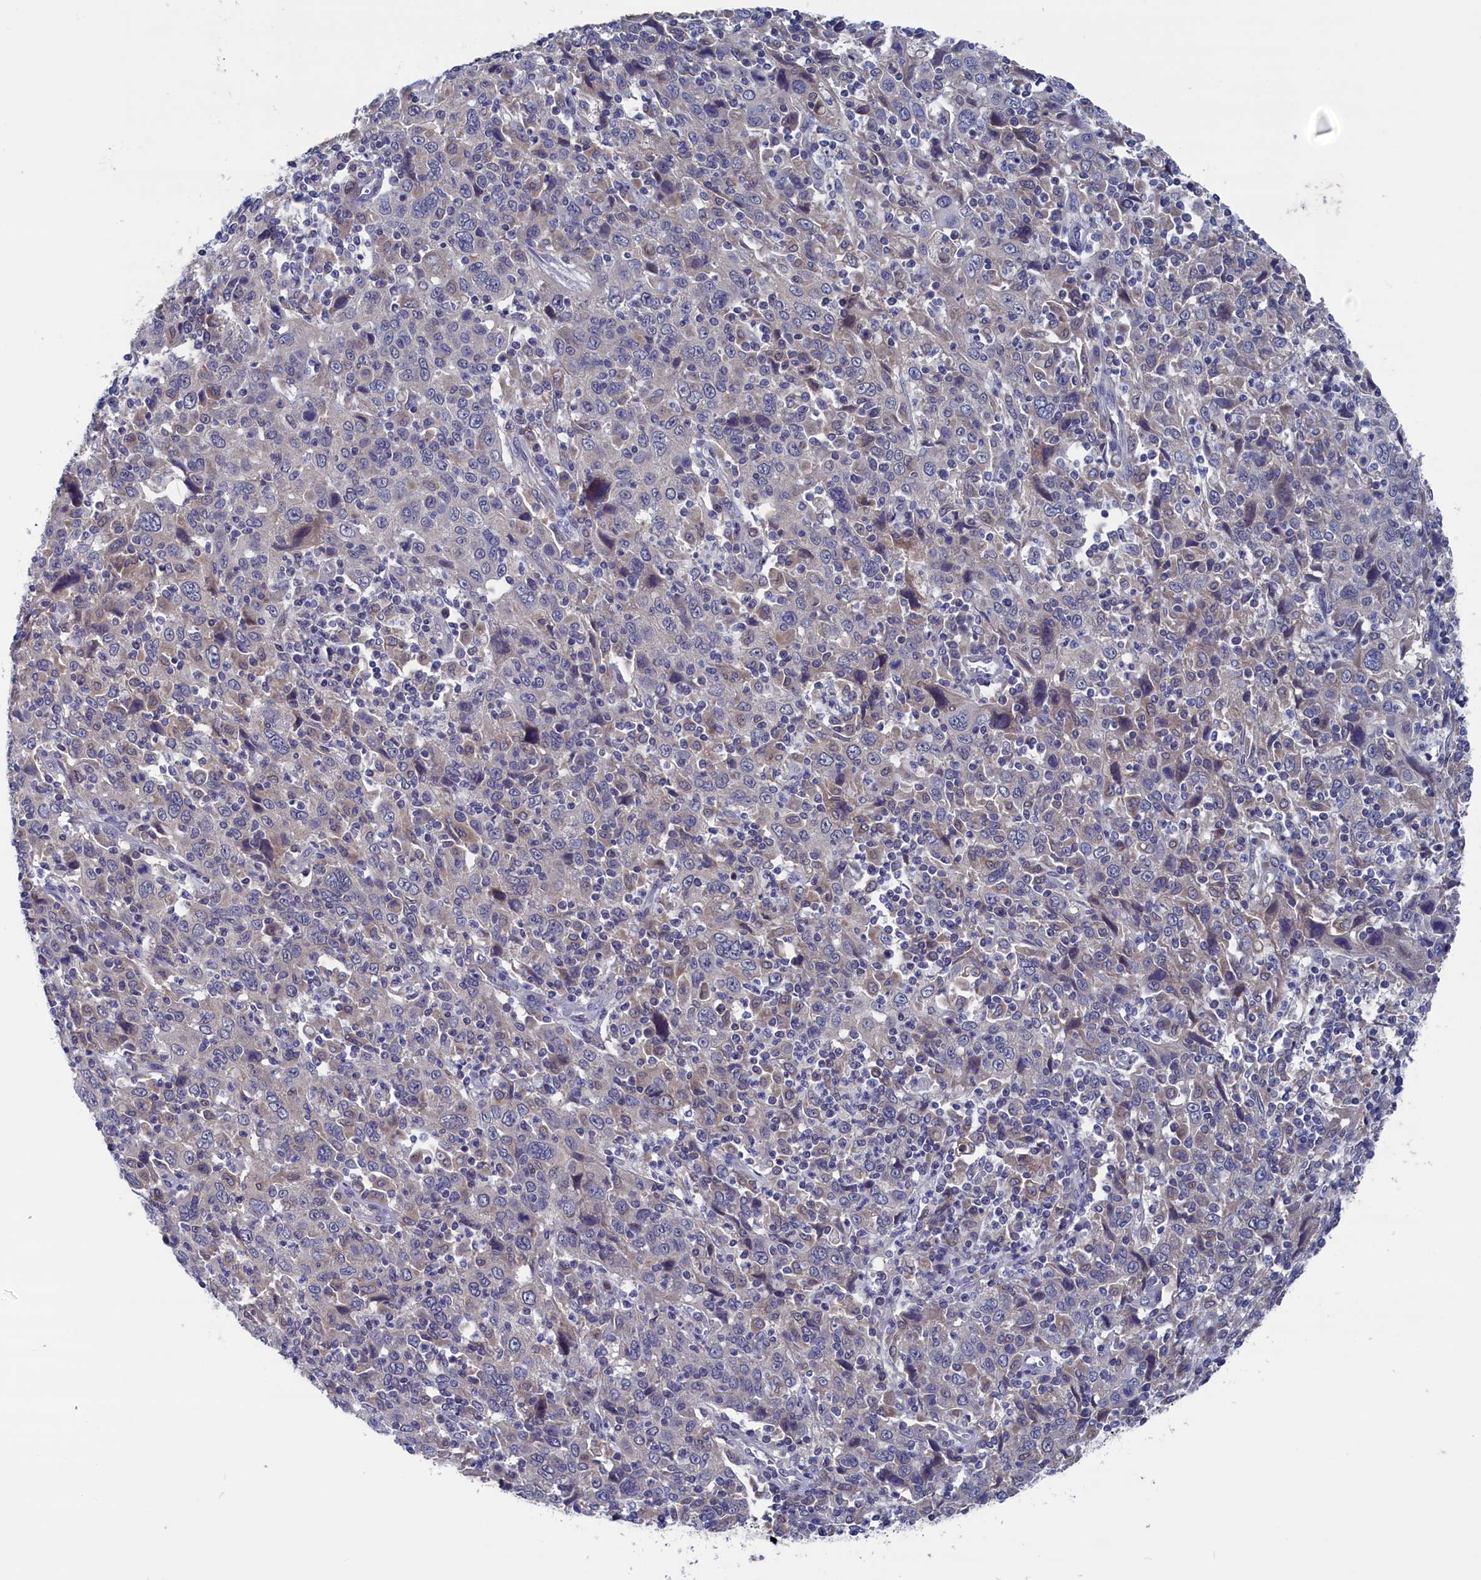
{"staining": {"intensity": "negative", "quantity": "none", "location": "none"}, "tissue": "cervical cancer", "cell_type": "Tumor cells", "image_type": "cancer", "snomed": [{"axis": "morphology", "description": "Squamous cell carcinoma, NOS"}, {"axis": "topography", "description": "Cervix"}], "caption": "High power microscopy photomicrograph of an immunohistochemistry micrograph of cervical cancer (squamous cell carcinoma), revealing no significant staining in tumor cells.", "gene": "SPATA13", "patient": {"sex": "female", "age": 46}}